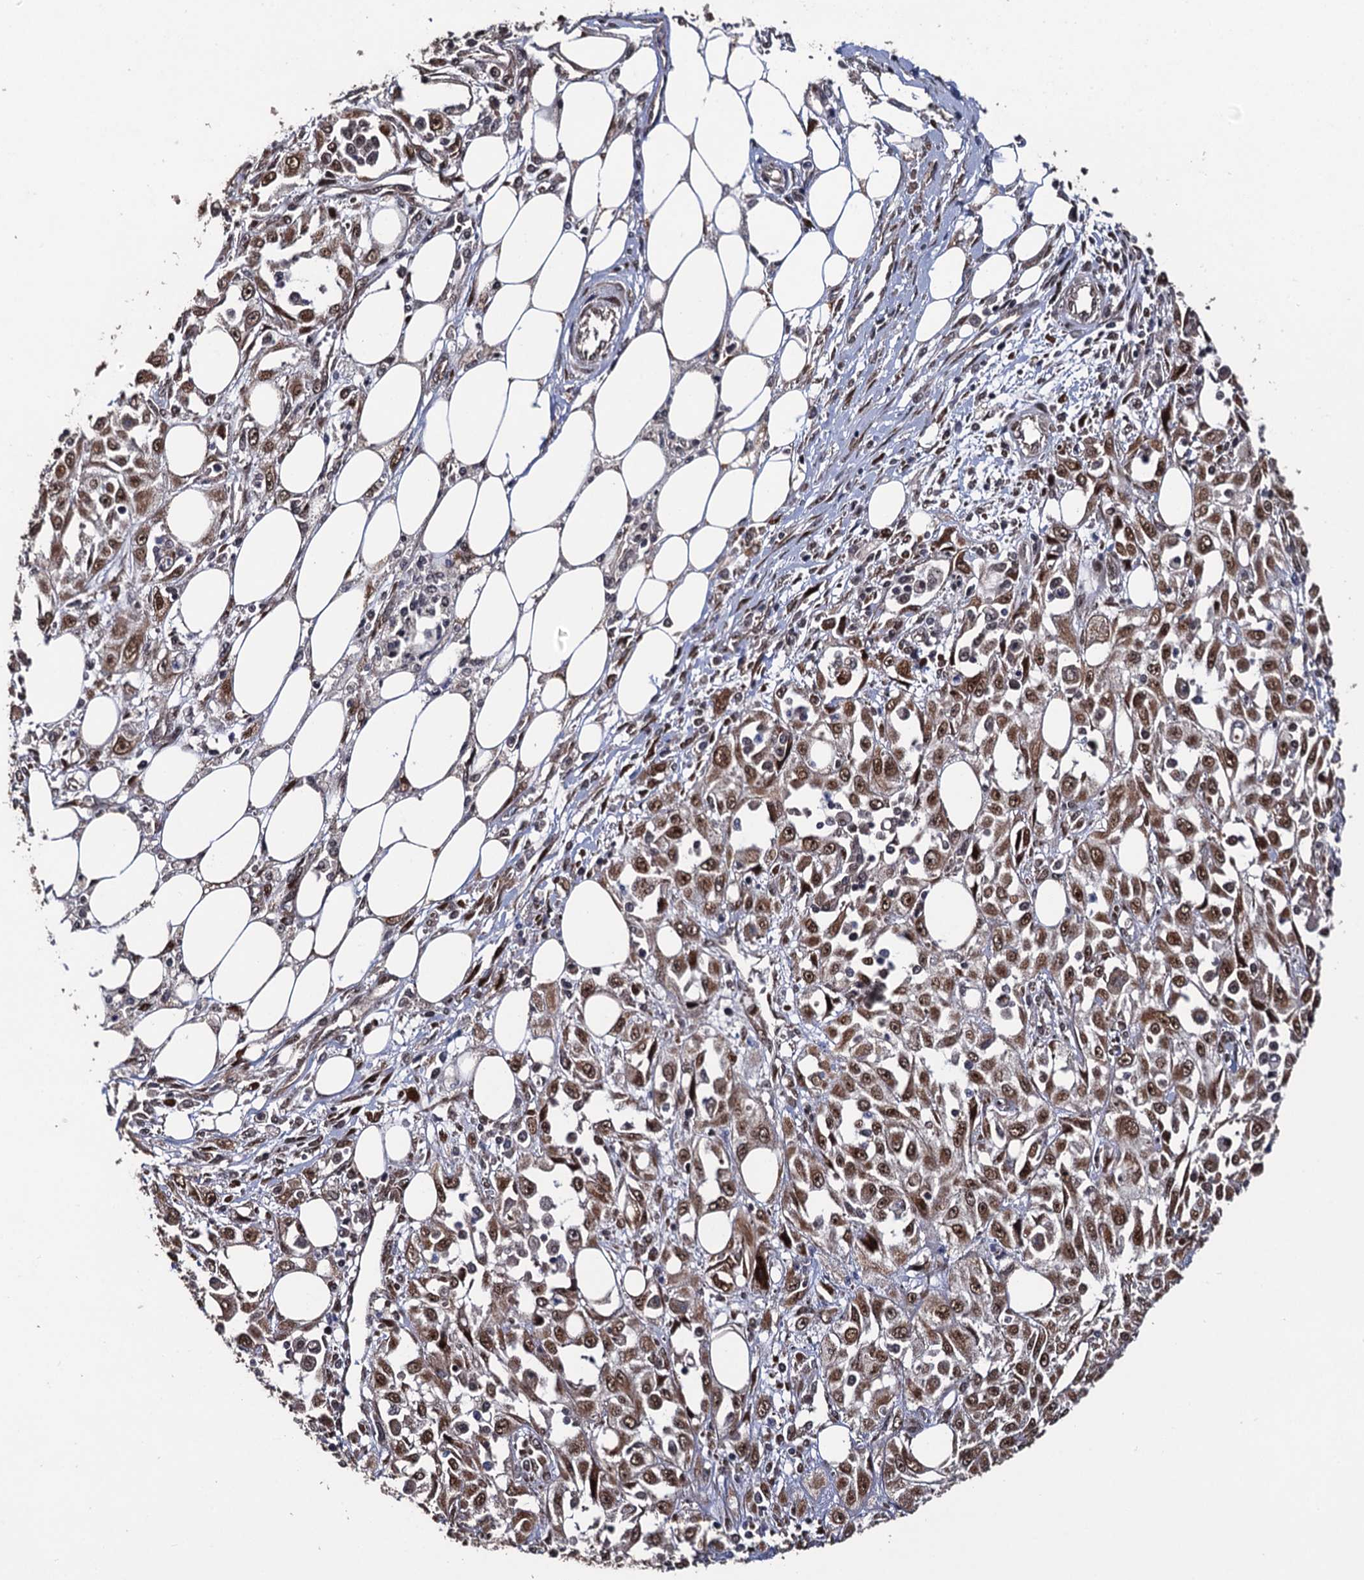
{"staining": {"intensity": "moderate", "quantity": ">75%", "location": "nuclear"}, "tissue": "skin cancer", "cell_type": "Tumor cells", "image_type": "cancer", "snomed": [{"axis": "morphology", "description": "Squamous cell carcinoma, NOS"}, {"axis": "morphology", "description": "Squamous cell carcinoma, metastatic, NOS"}, {"axis": "topography", "description": "Skin"}, {"axis": "topography", "description": "Lymph node"}], "caption": "Brown immunohistochemical staining in squamous cell carcinoma (skin) displays moderate nuclear positivity in approximately >75% of tumor cells.", "gene": "LRRC63", "patient": {"sex": "male", "age": 75}}